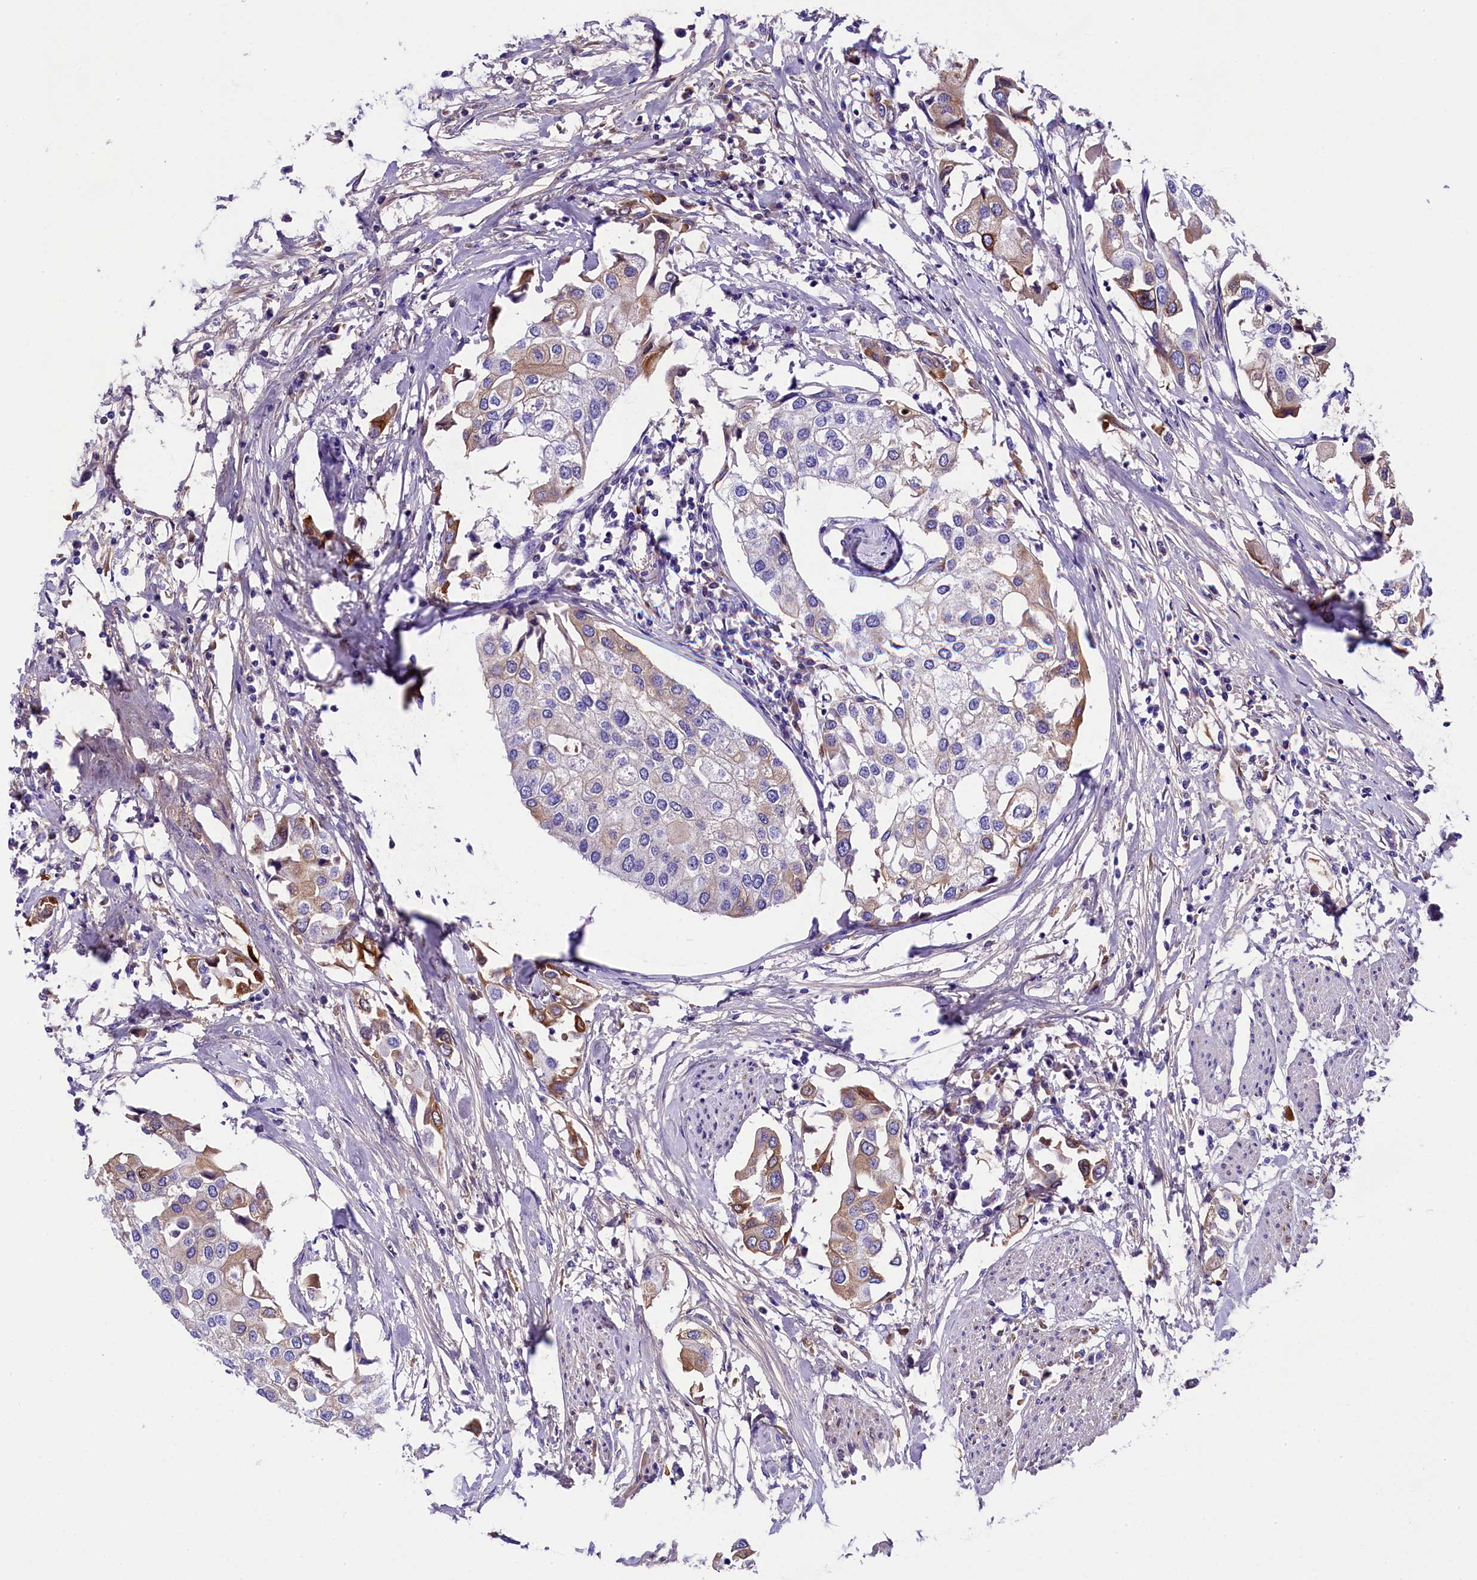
{"staining": {"intensity": "moderate", "quantity": "<25%", "location": "cytoplasmic/membranous"}, "tissue": "urothelial cancer", "cell_type": "Tumor cells", "image_type": "cancer", "snomed": [{"axis": "morphology", "description": "Urothelial carcinoma, High grade"}, {"axis": "topography", "description": "Urinary bladder"}], "caption": "Immunohistochemistry histopathology image of high-grade urothelial carcinoma stained for a protein (brown), which shows low levels of moderate cytoplasmic/membranous expression in approximately <25% of tumor cells.", "gene": "SOD3", "patient": {"sex": "male", "age": 64}}